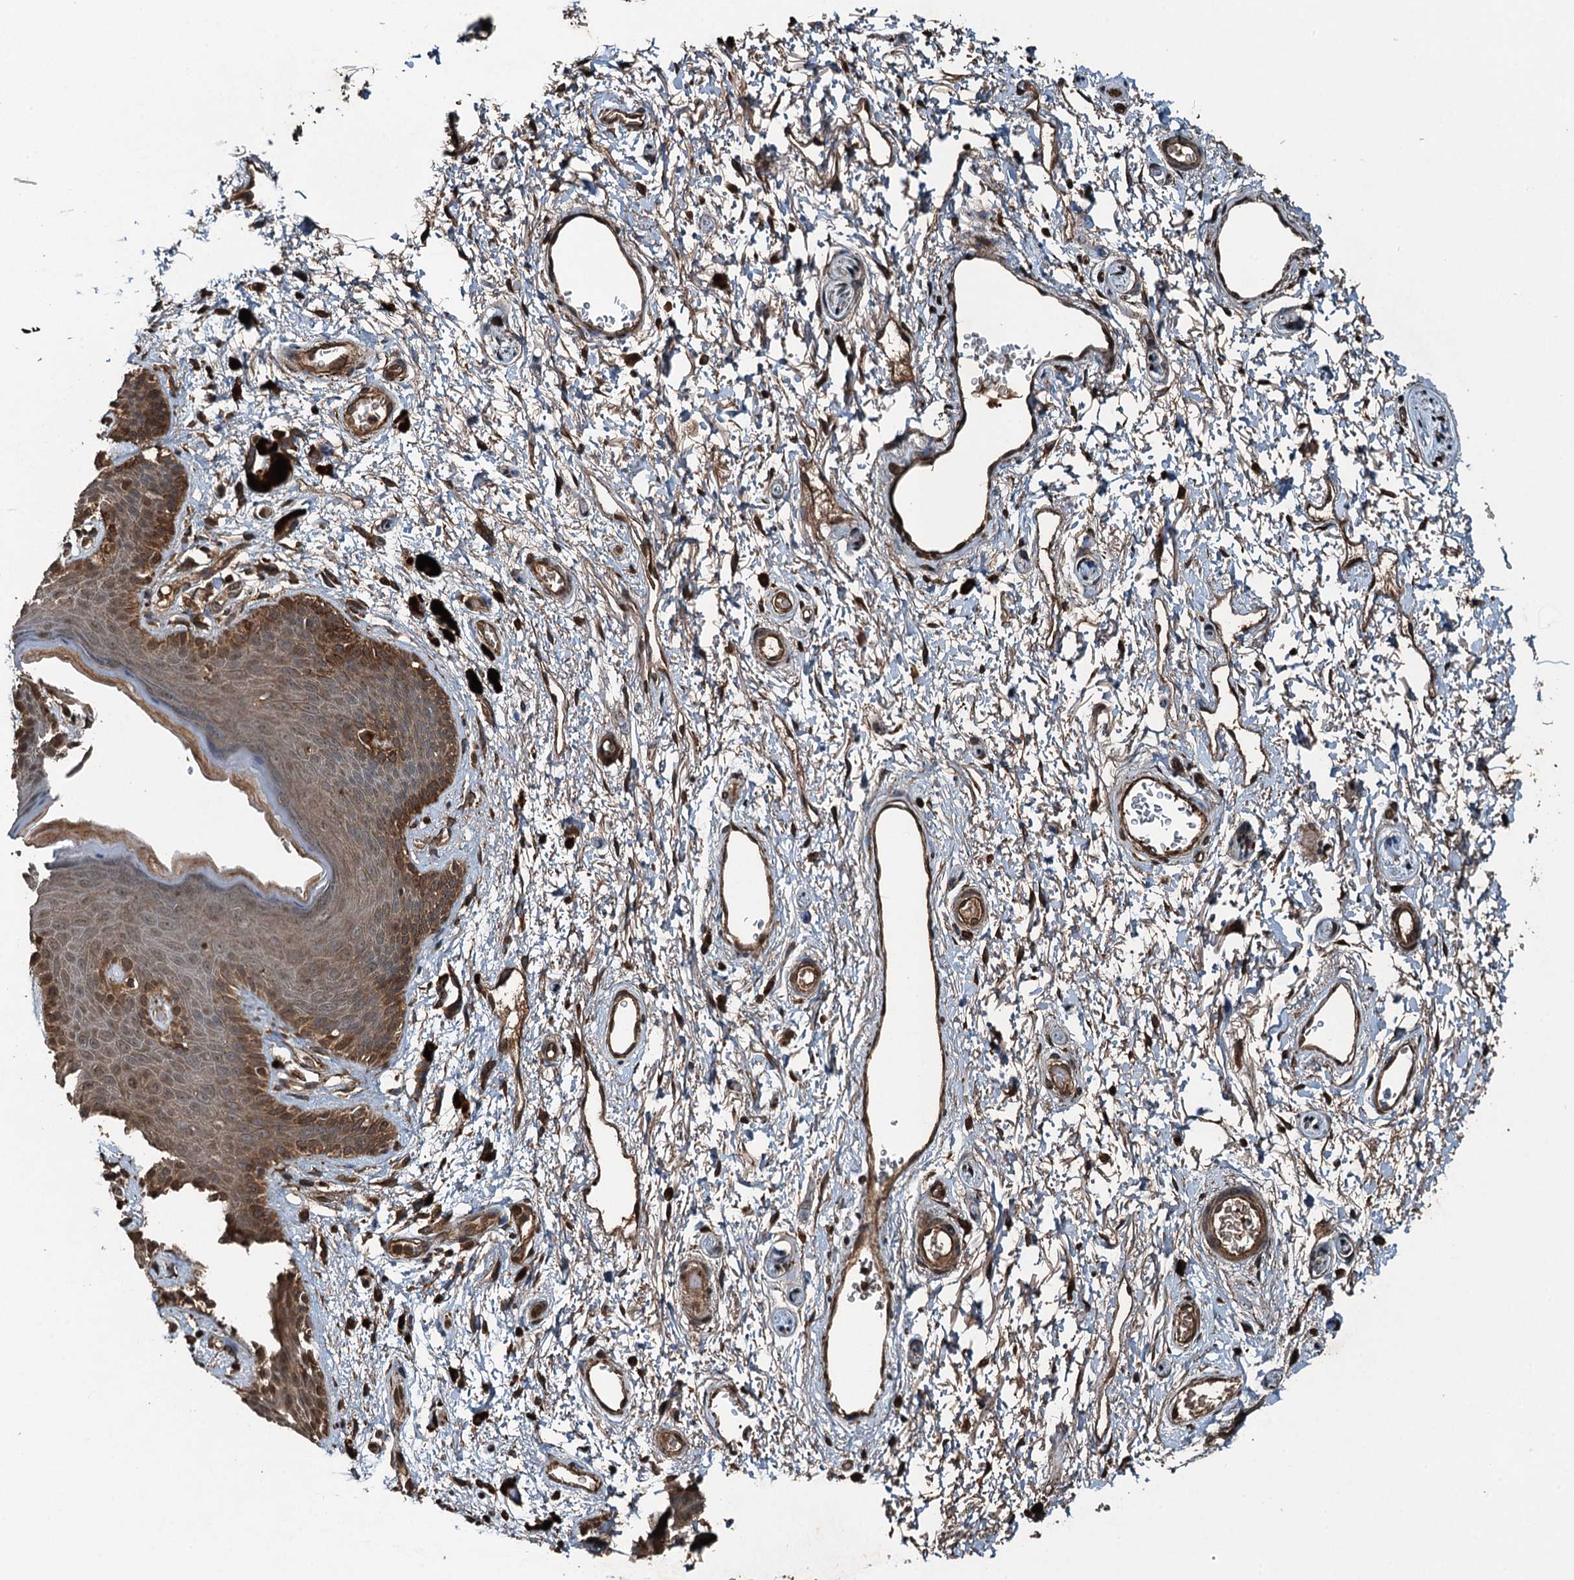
{"staining": {"intensity": "moderate", "quantity": "25%-75%", "location": "cytoplasmic/membranous"}, "tissue": "skin", "cell_type": "Epidermal cells", "image_type": "normal", "snomed": [{"axis": "morphology", "description": "Normal tissue, NOS"}, {"axis": "topography", "description": "Anal"}], "caption": "This image demonstrates unremarkable skin stained with IHC to label a protein in brown. The cytoplasmic/membranous of epidermal cells show moderate positivity for the protein. Nuclei are counter-stained blue.", "gene": "TCTN1", "patient": {"sex": "female", "age": 46}}